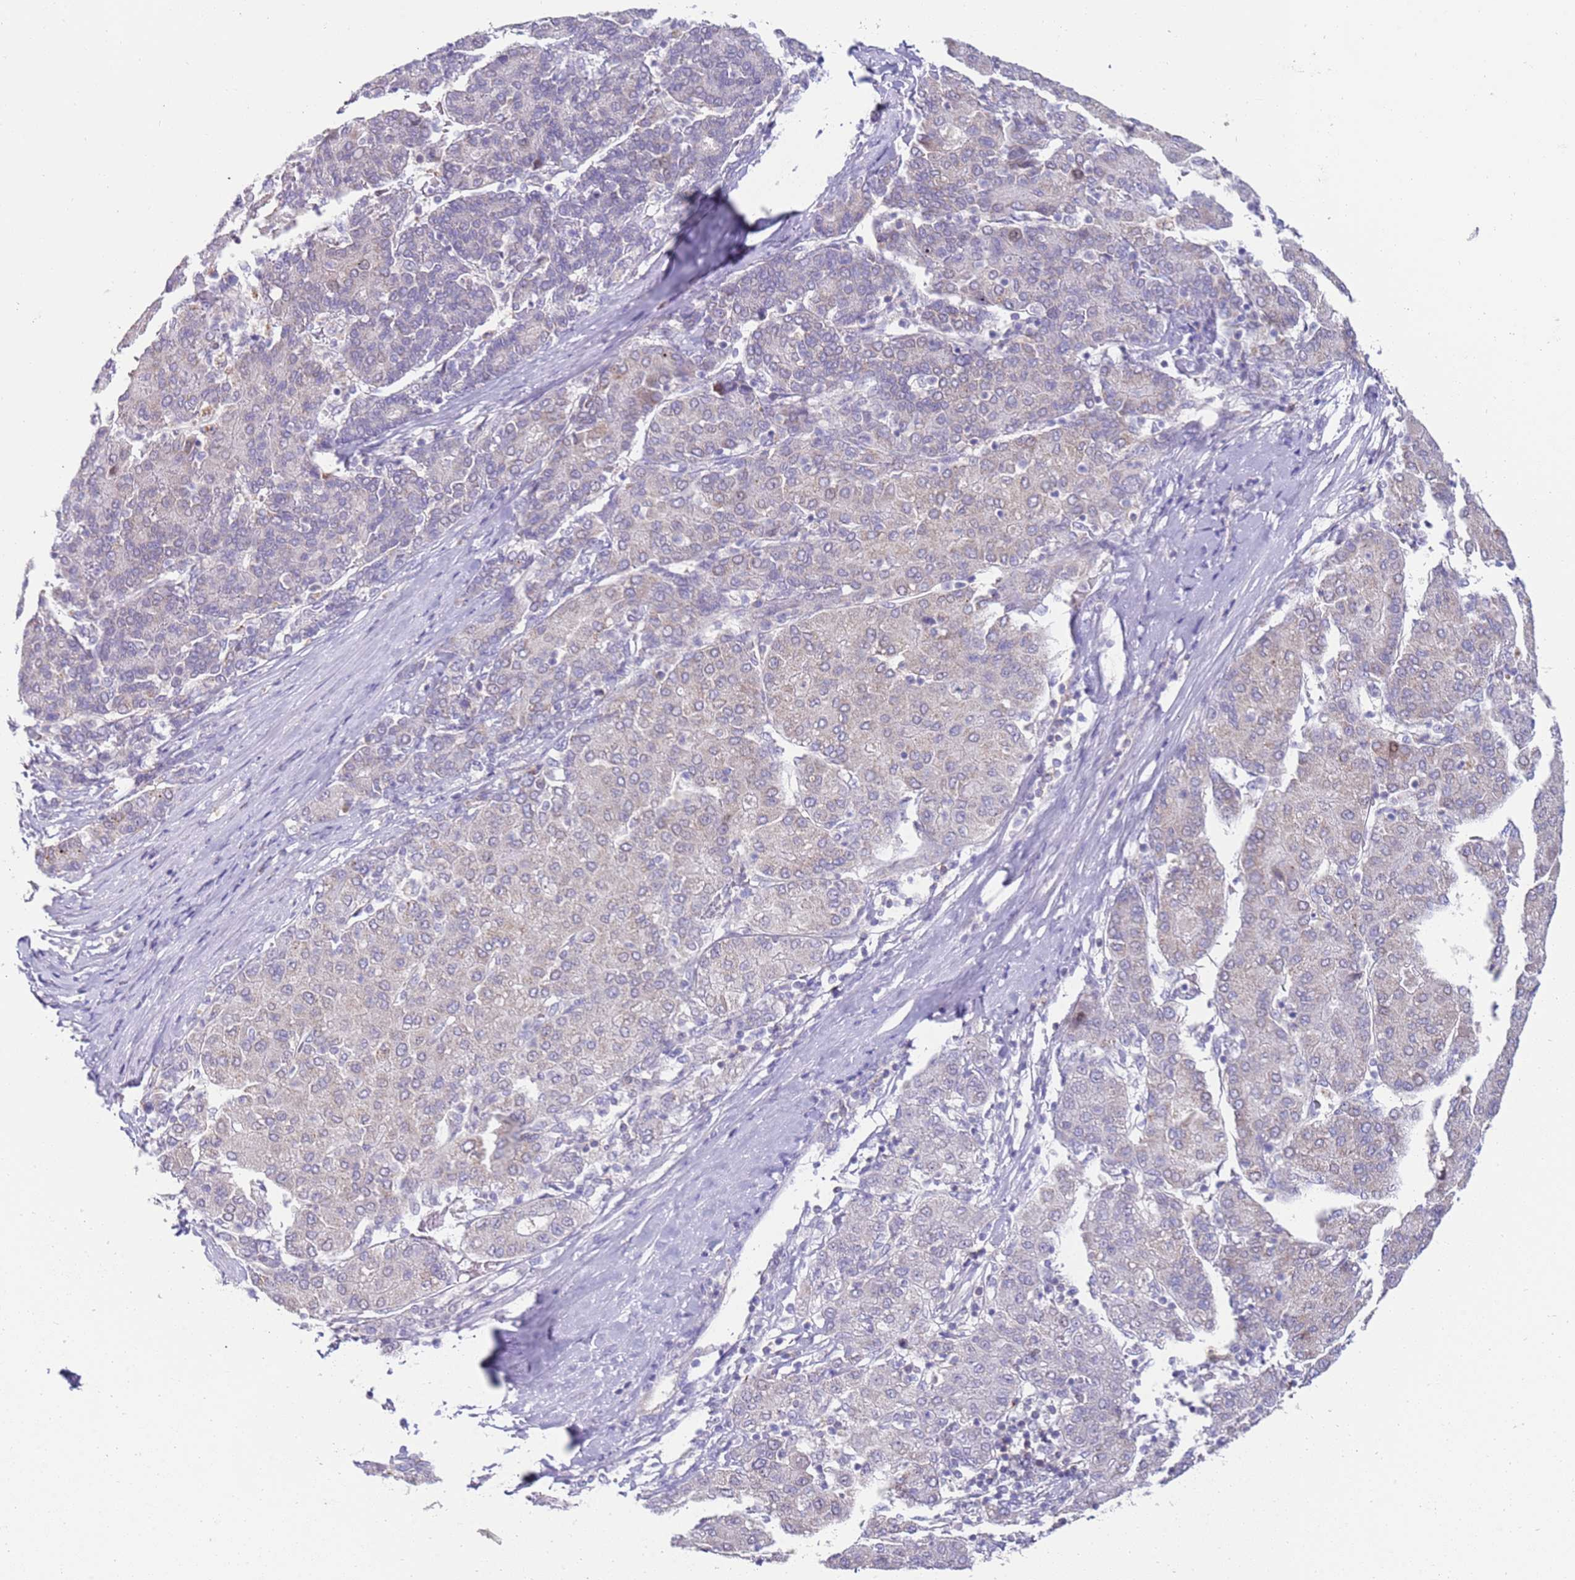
{"staining": {"intensity": "negative", "quantity": "none", "location": "none"}, "tissue": "liver cancer", "cell_type": "Tumor cells", "image_type": "cancer", "snomed": [{"axis": "morphology", "description": "Carcinoma, Hepatocellular, NOS"}, {"axis": "topography", "description": "Liver"}], "caption": "This is an immunohistochemistry (IHC) micrograph of liver cancer. There is no positivity in tumor cells.", "gene": "STK25", "patient": {"sex": "male", "age": 65}}